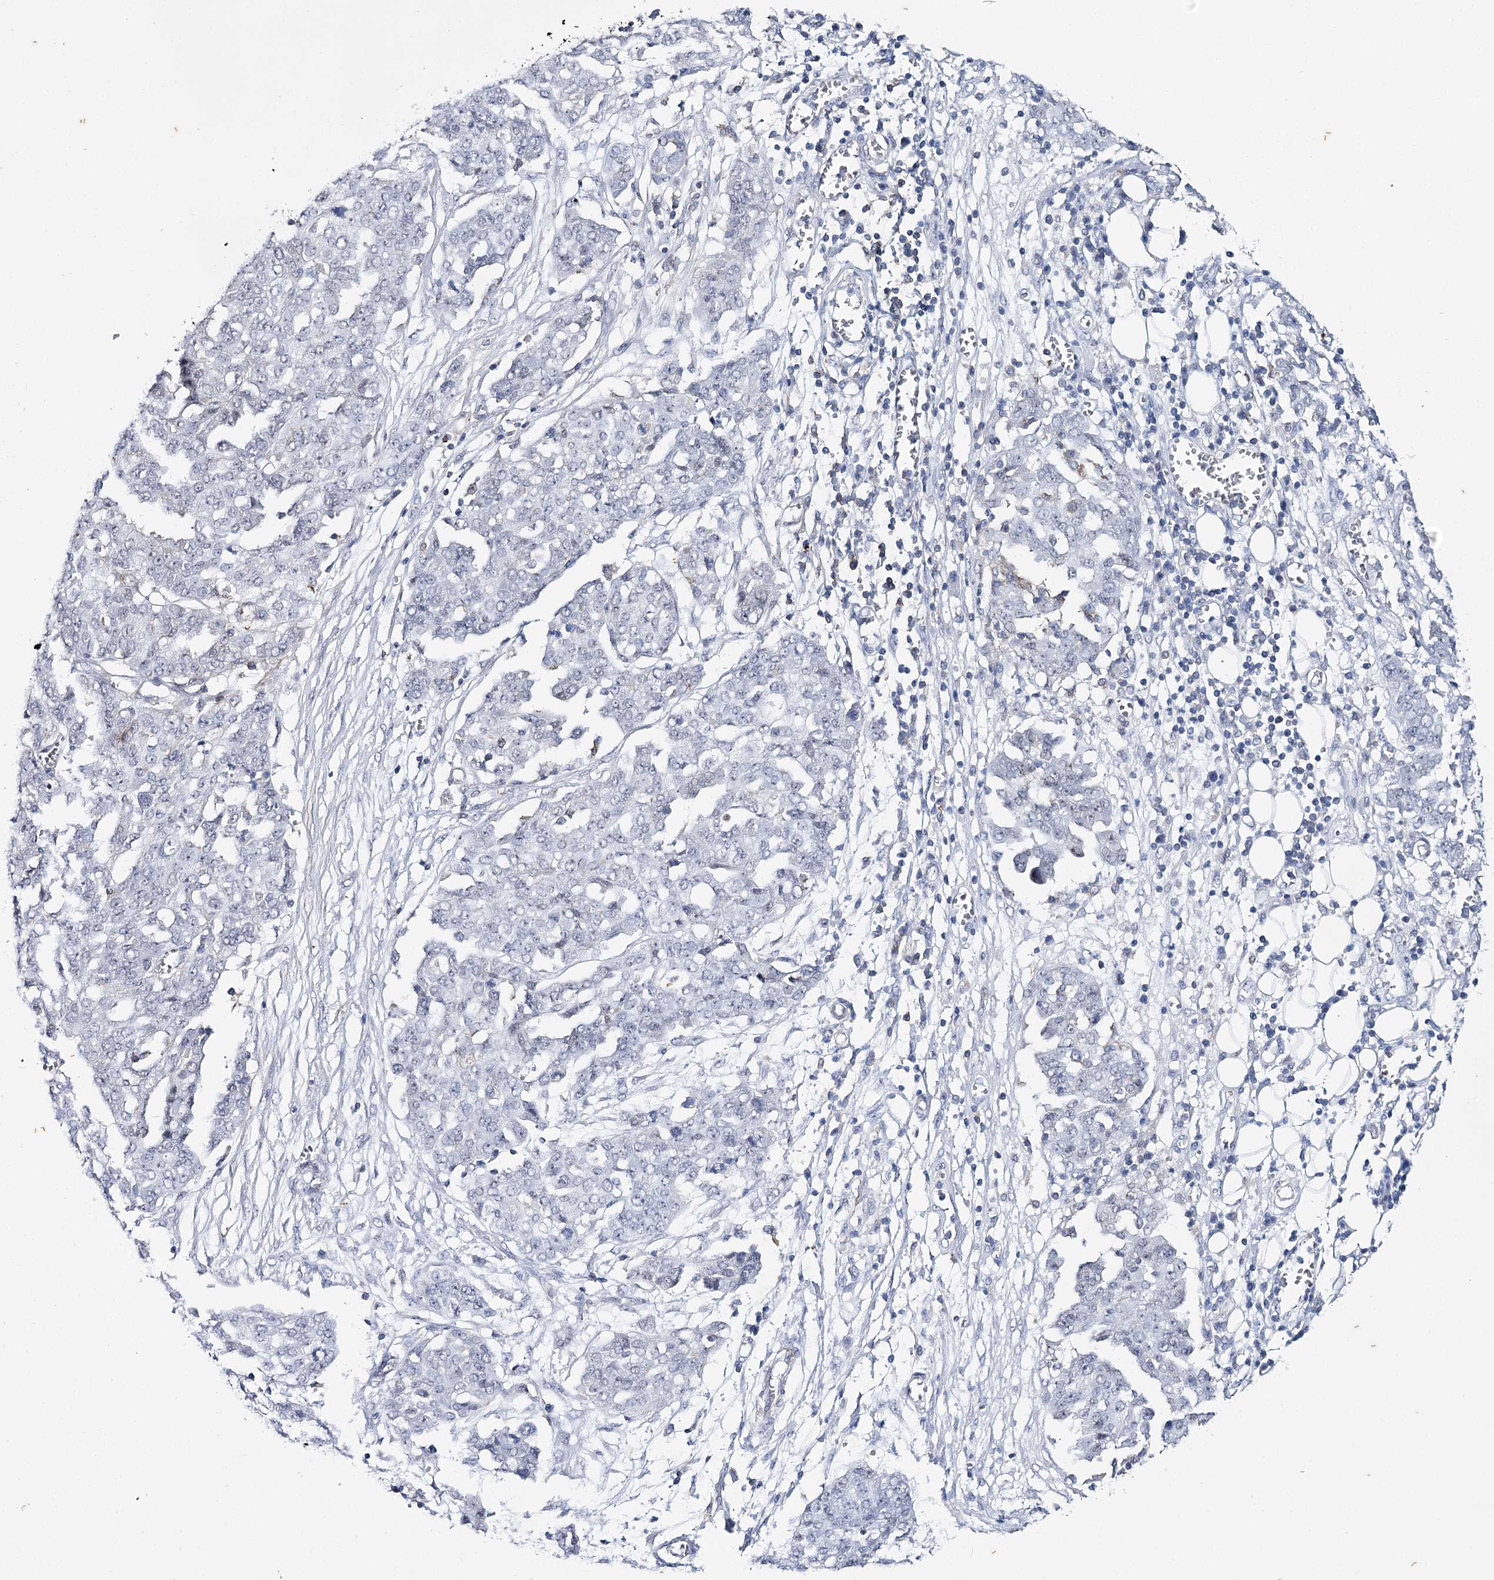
{"staining": {"intensity": "negative", "quantity": "none", "location": "none"}, "tissue": "ovarian cancer", "cell_type": "Tumor cells", "image_type": "cancer", "snomed": [{"axis": "morphology", "description": "Cystadenocarcinoma, serous, NOS"}, {"axis": "topography", "description": "Soft tissue"}, {"axis": "topography", "description": "Ovary"}], "caption": "Tumor cells show no significant protein positivity in ovarian cancer (serous cystadenocarcinoma).", "gene": "AGXT2", "patient": {"sex": "female", "age": 57}}